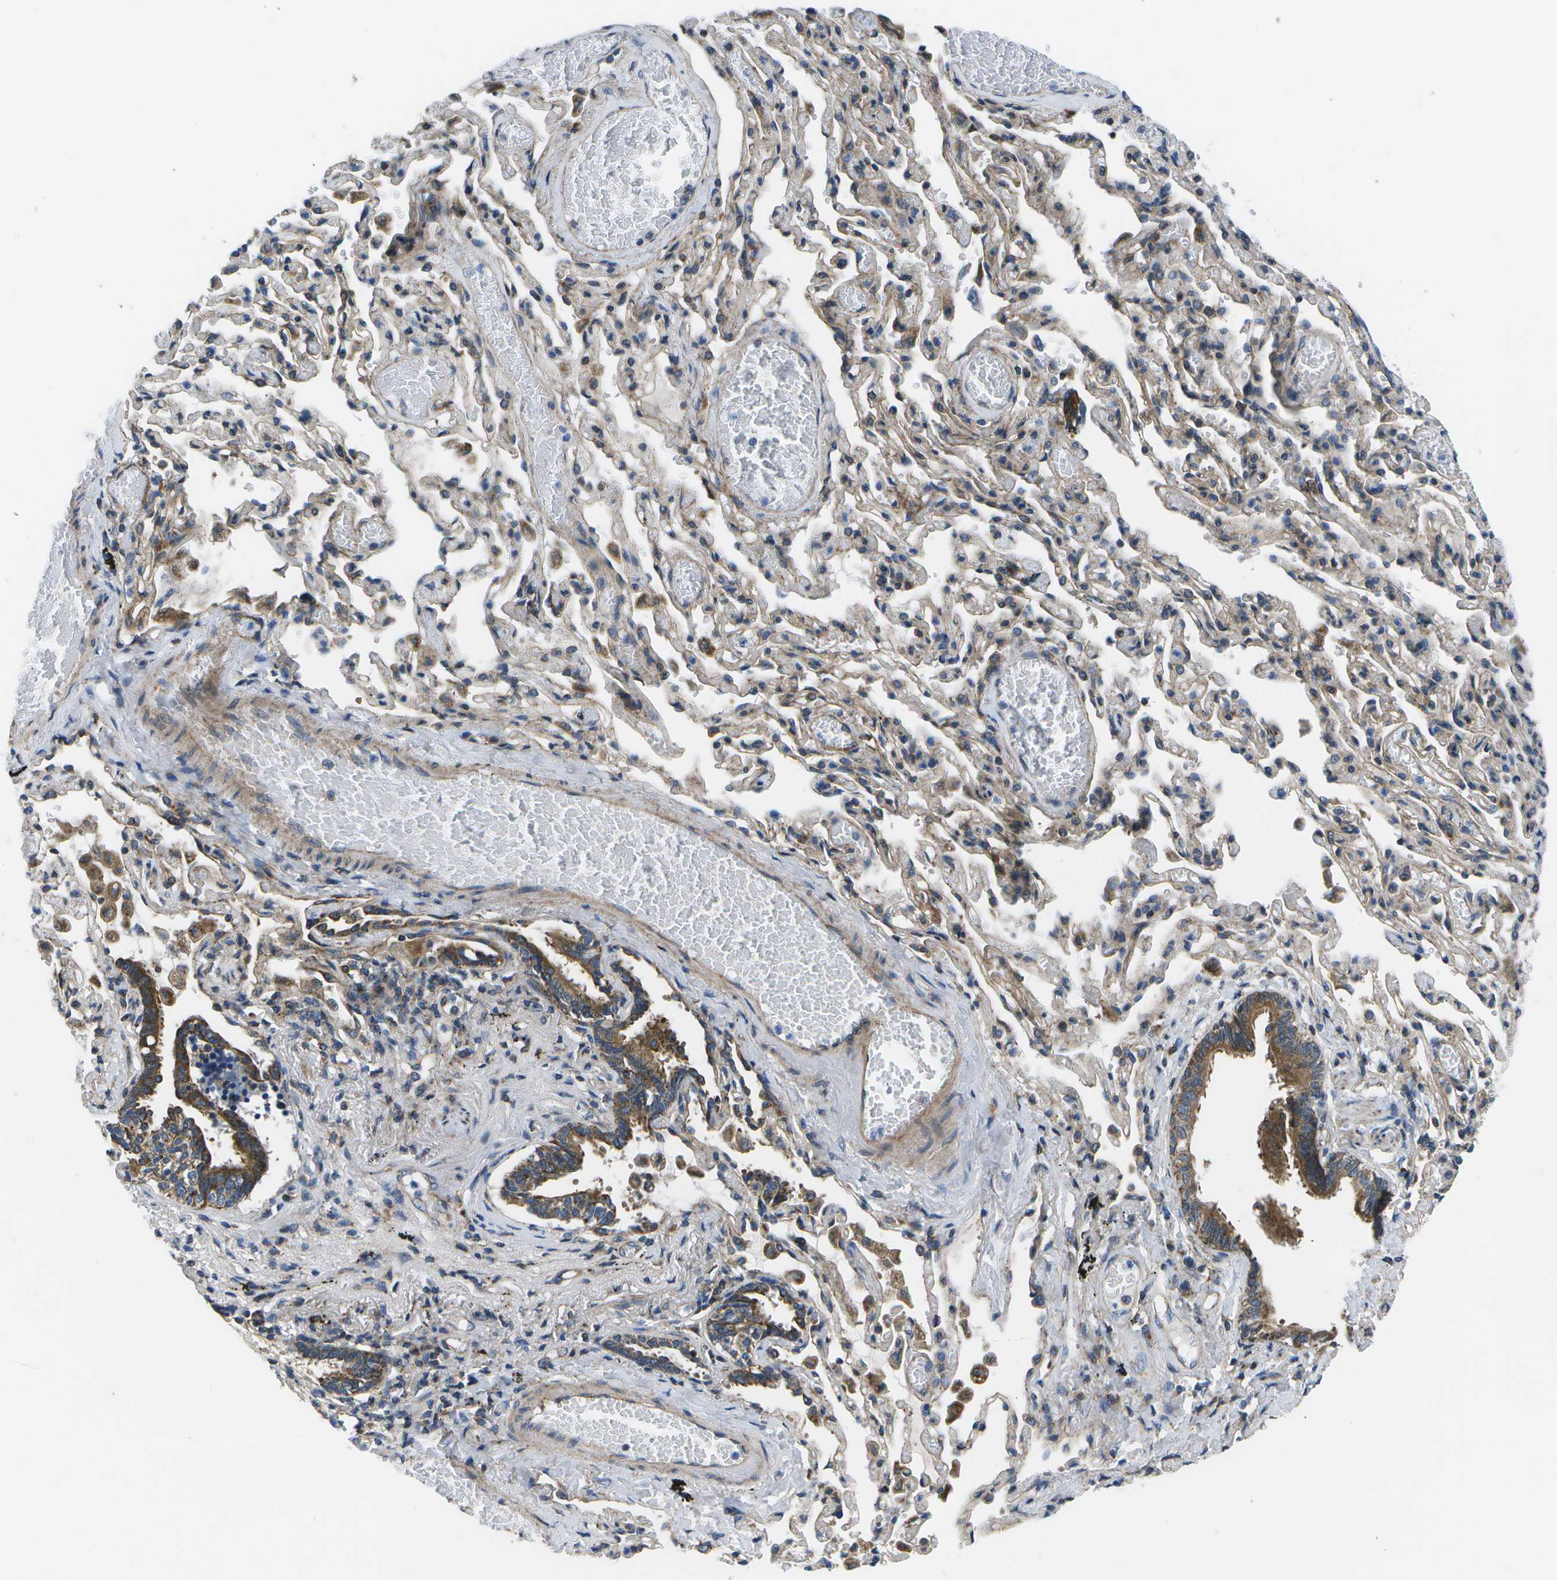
{"staining": {"intensity": "strong", "quantity": ">75%", "location": "cytoplasmic/membranous"}, "tissue": "bronchus", "cell_type": "Respiratory epithelial cells", "image_type": "normal", "snomed": [{"axis": "morphology", "description": "Normal tissue, NOS"}, {"axis": "morphology", "description": "Inflammation, NOS"}, {"axis": "topography", "description": "Cartilage tissue"}, {"axis": "topography", "description": "Lung"}], "caption": "Immunohistochemistry (IHC) image of benign human bronchus stained for a protein (brown), which demonstrates high levels of strong cytoplasmic/membranous positivity in approximately >75% of respiratory epithelial cells.", "gene": "MVK", "patient": {"sex": "male", "age": 71}}